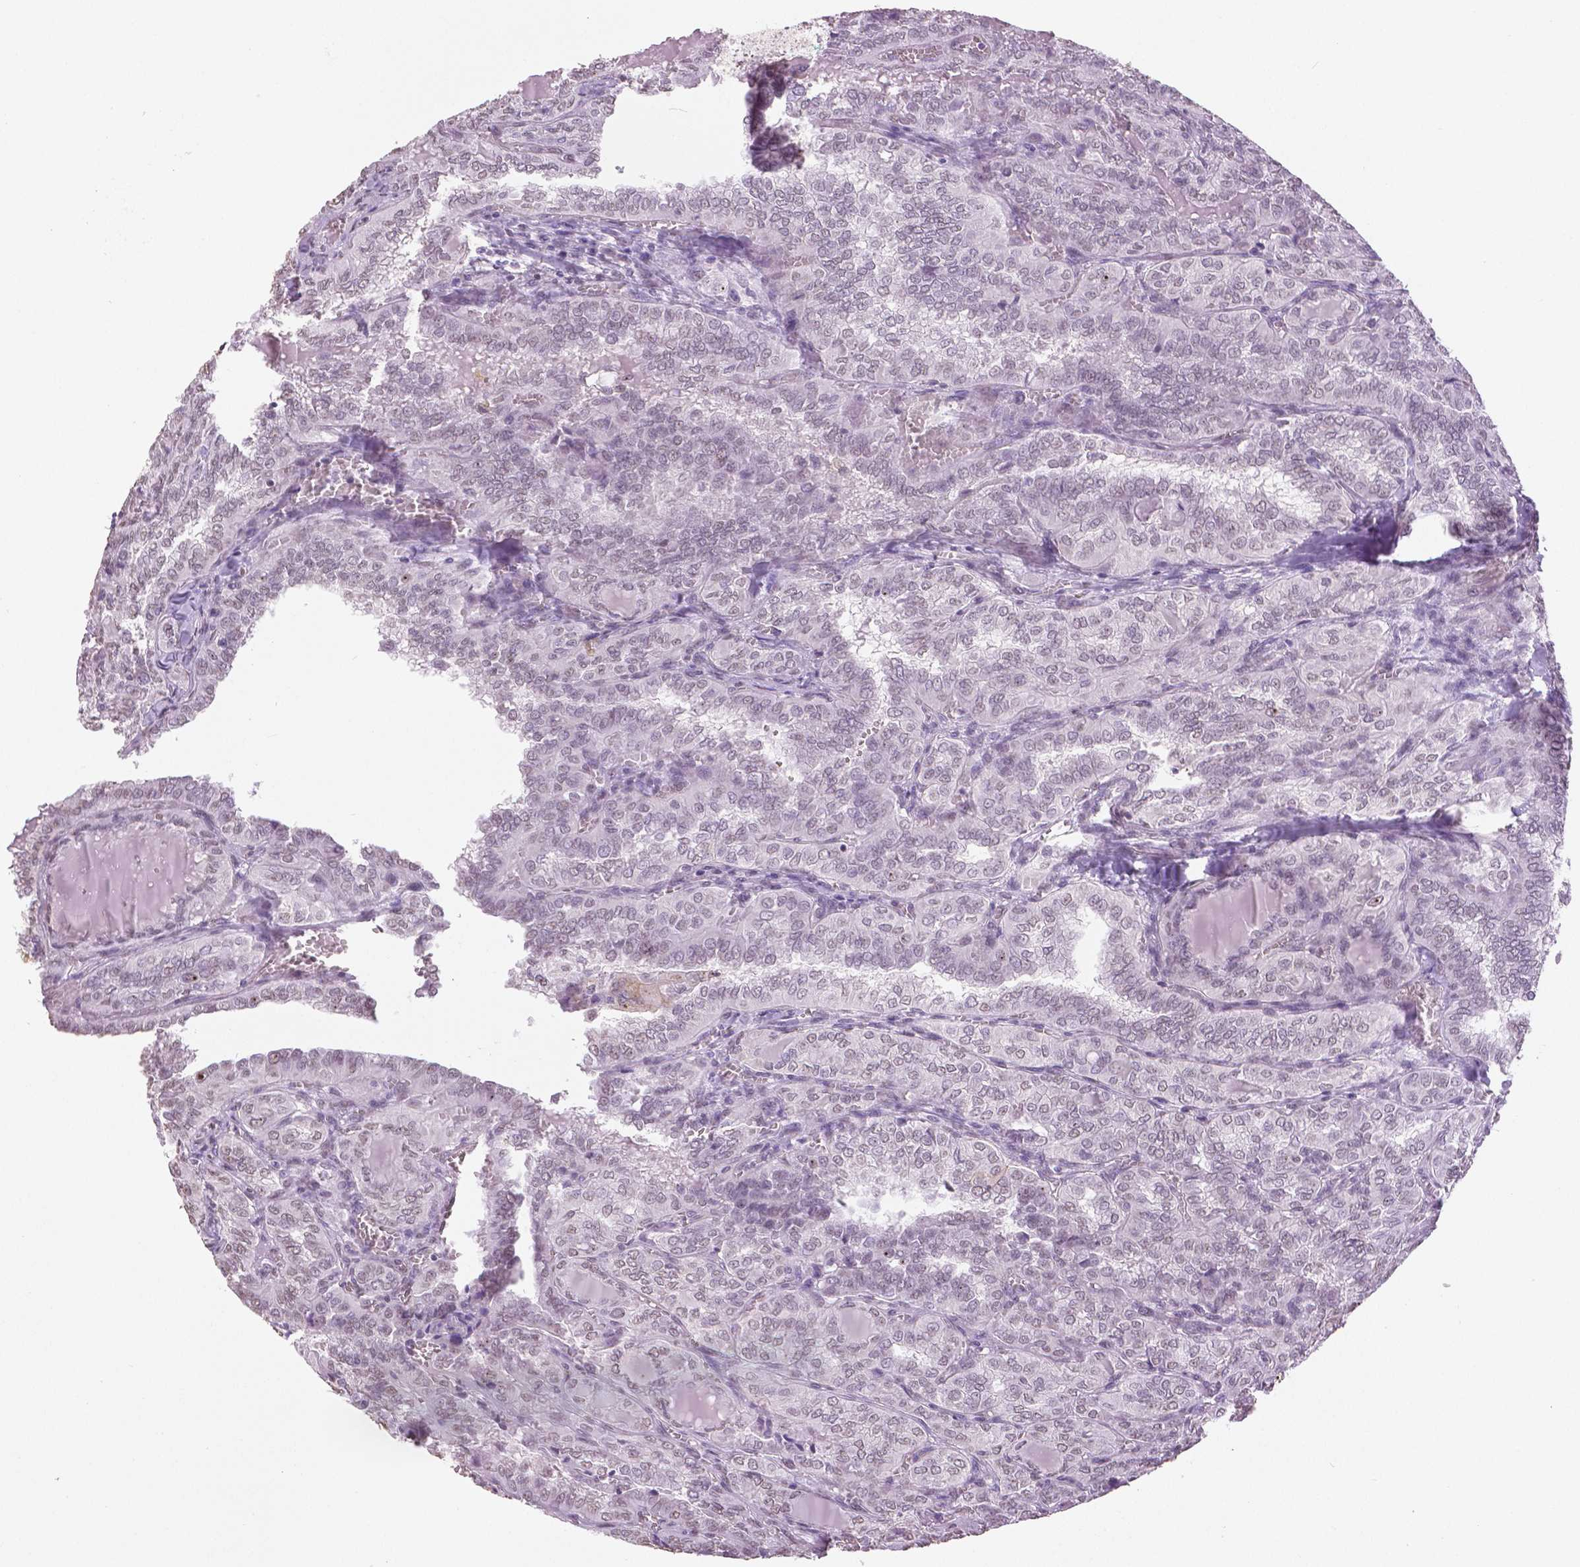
{"staining": {"intensity": "negative", "quantity": "none", "location": "none"}, "tissue": "thyroid cancer", "cell_type": "Tumor cells", "image_type": "cancer", "snomed": [{"axis": "morphology", "description": "Papillary adenocarcinoma, NOS"}, {"axis": "topography", "description": "Thyroid gland"}], "caption": "DAB (3,3'-diaminobenzidine) immunohistochemical staining of human thyroid papillary adenocarcinoma demonstrates no significant staining in tumor cells. Brightfield microscopy of immunohistochemistry stained with DAB (brown) and hematoxylin (blue), captured at high magnification.", "gene": "IGF2BP1", "patient": {"sex": "female", "age": 41}}